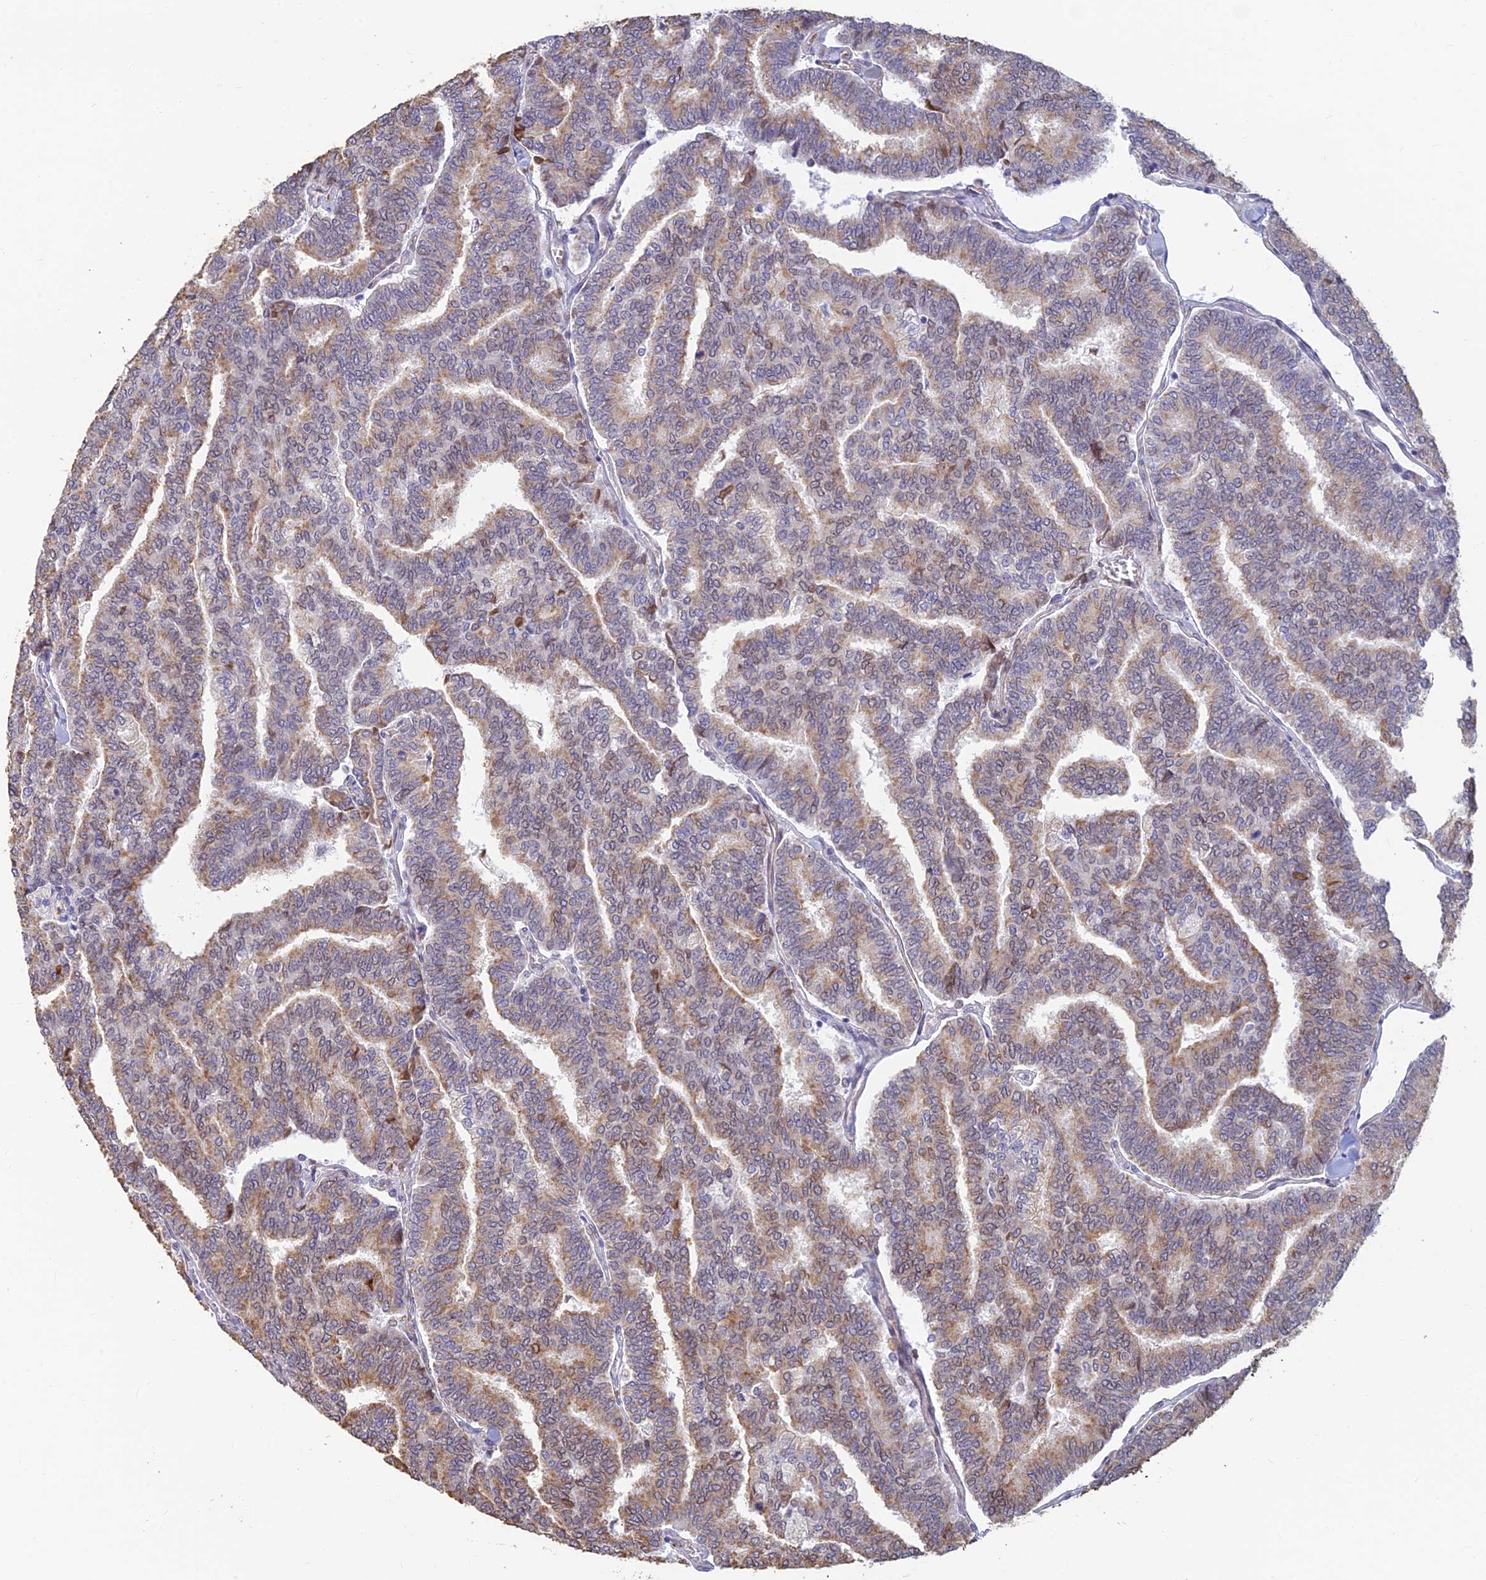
{"staining": {"intensity": "moderate", "quantity": "25%-75%", "location": "cytoplasmic/membranous"}, "tissue": "thyroid cancer", "cell_type": "Tumor cells", "image_type": "cancer", "snomed": [{"axis": "morphology", "description": "Papillary adenocarcinoma, NOS"}, {"axis": "topography", "description": "Thyroid gland"}], "caption": "Brown immunohistochemical staining in thyroid papillary adenocarcinoma displays moderate cytoplasmic/membranous expression in approximately 25%-75% of tumor cells. (IHC, brightfield microscopy, high magnification).", "gene": "ALDH1L2", "patient": {"sex": "female", "age": 35}}